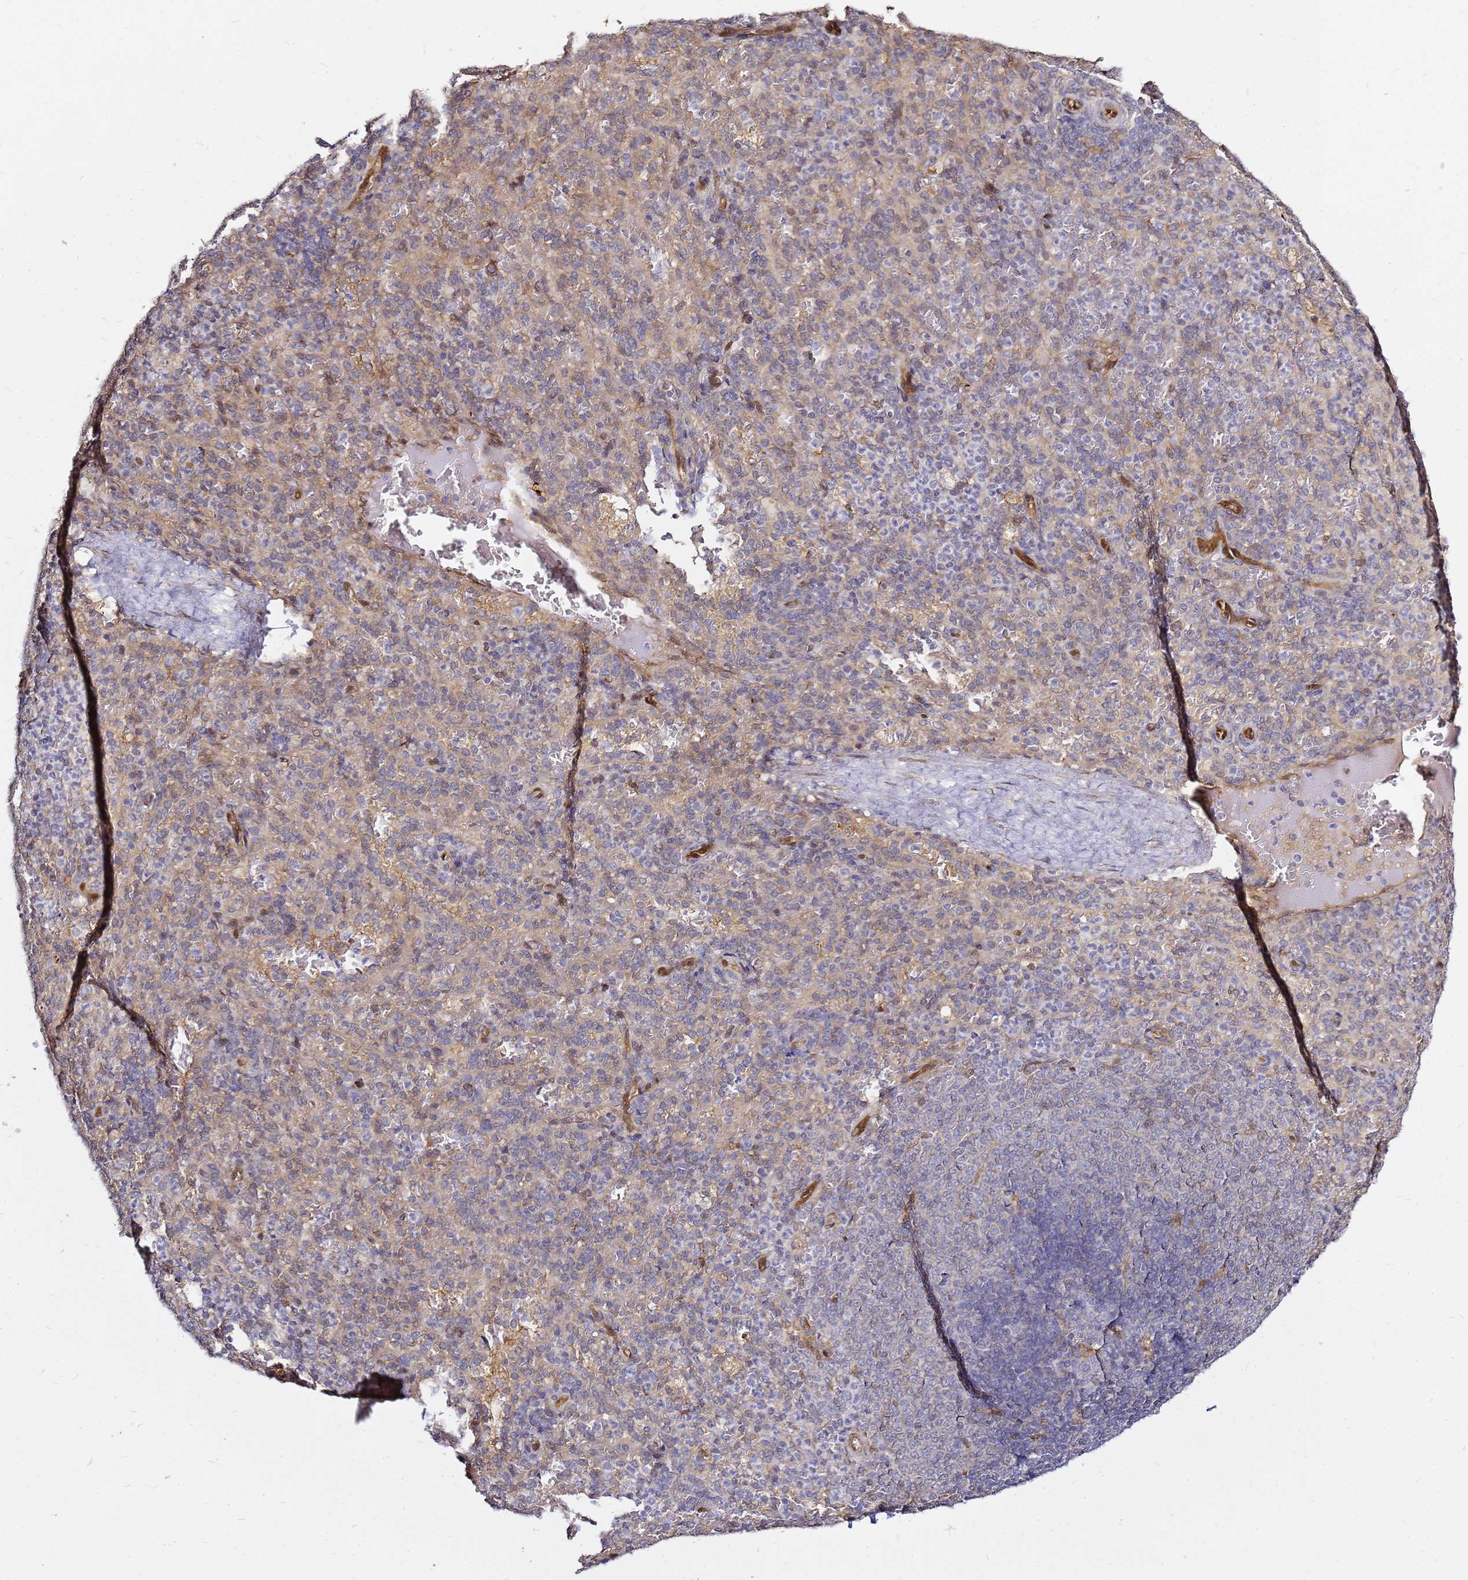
{"staining": {"intensity": "negative", "quantity": "none", "location": "none"}, "tissue": "spleen", "cell_type": "Cells in red pulp", "image_type": "normal", "snomed": [{"axis": "morphology", "description": "Normal tissue, NOS"}, {"axis": "topography", "description": "Spleen"}], "caption": "High magnification brightfield microscopy of unremarkable spleen stained with DAB (brown) and counterstained with hematoxylin (blue): cells in red pulp show no significant staining. The staining was performed using DAB to visualize the protein expression in brown, while the nuclei were stained in blue with hematoxylin (Magnification: 20x).", "gene": "NUDT14", "patient": {"sex": "female", "age": 21}}